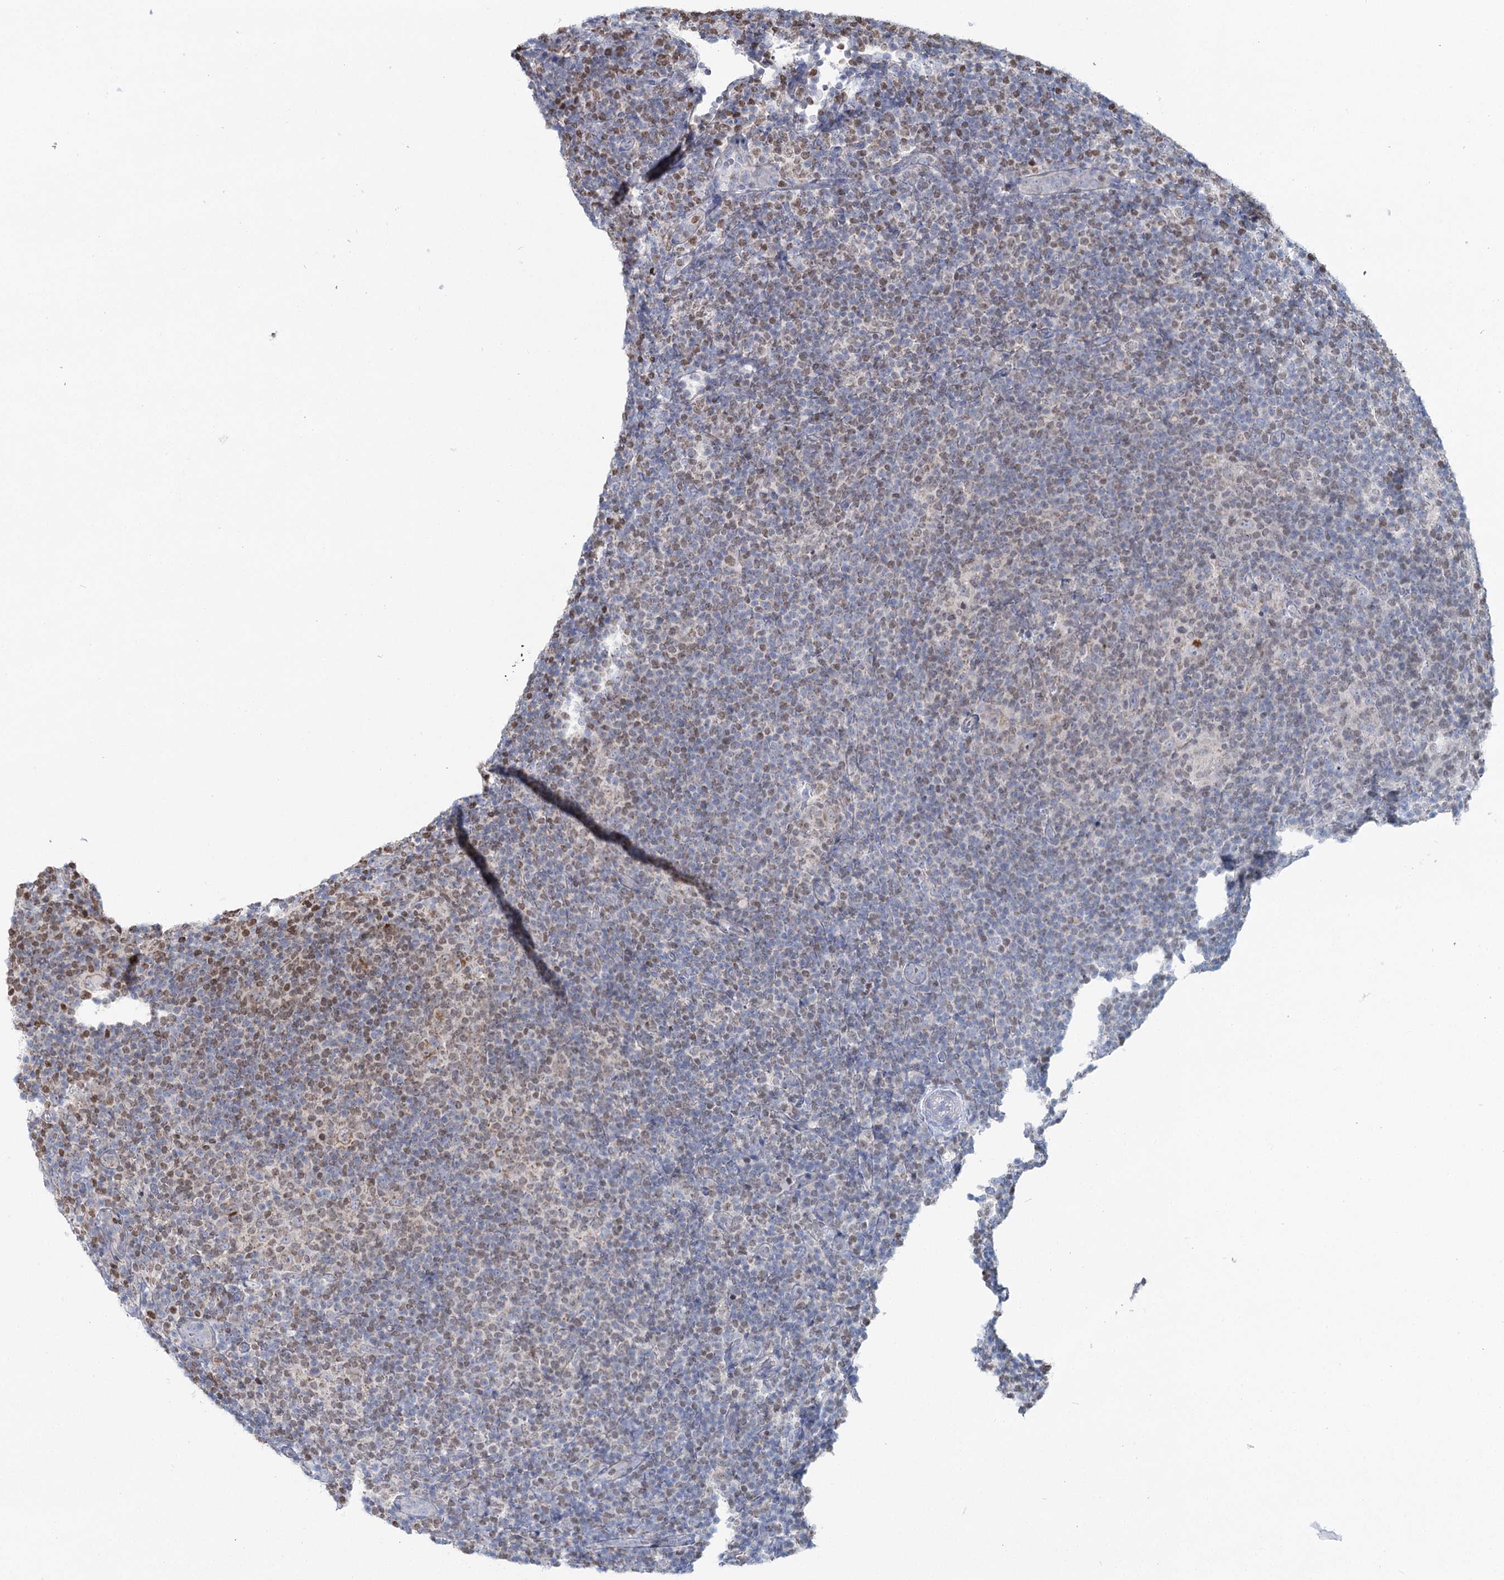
{"staining": {"intensity": "weak", "quantity": "25%-75%", "location": "cytoplasmic/membranous"}, "tissue": "lymphoma", "cell_type": "Tumor cells", "image_type": "cancer", "snomed": [{"axis": "morphology", "description": "Hodgkin's disease, NOS"}, {"axis": "topography", "description": "Lymph node"}], "caption": "About 25%-75% of tumor cells in human Hodgkin's disease reveal weak cytoplasmic/membranous protein expression as visualized by brown immunohistochemical staining.", "gene": "PDHX", "patient": {"sex": "female", "age": 57}}